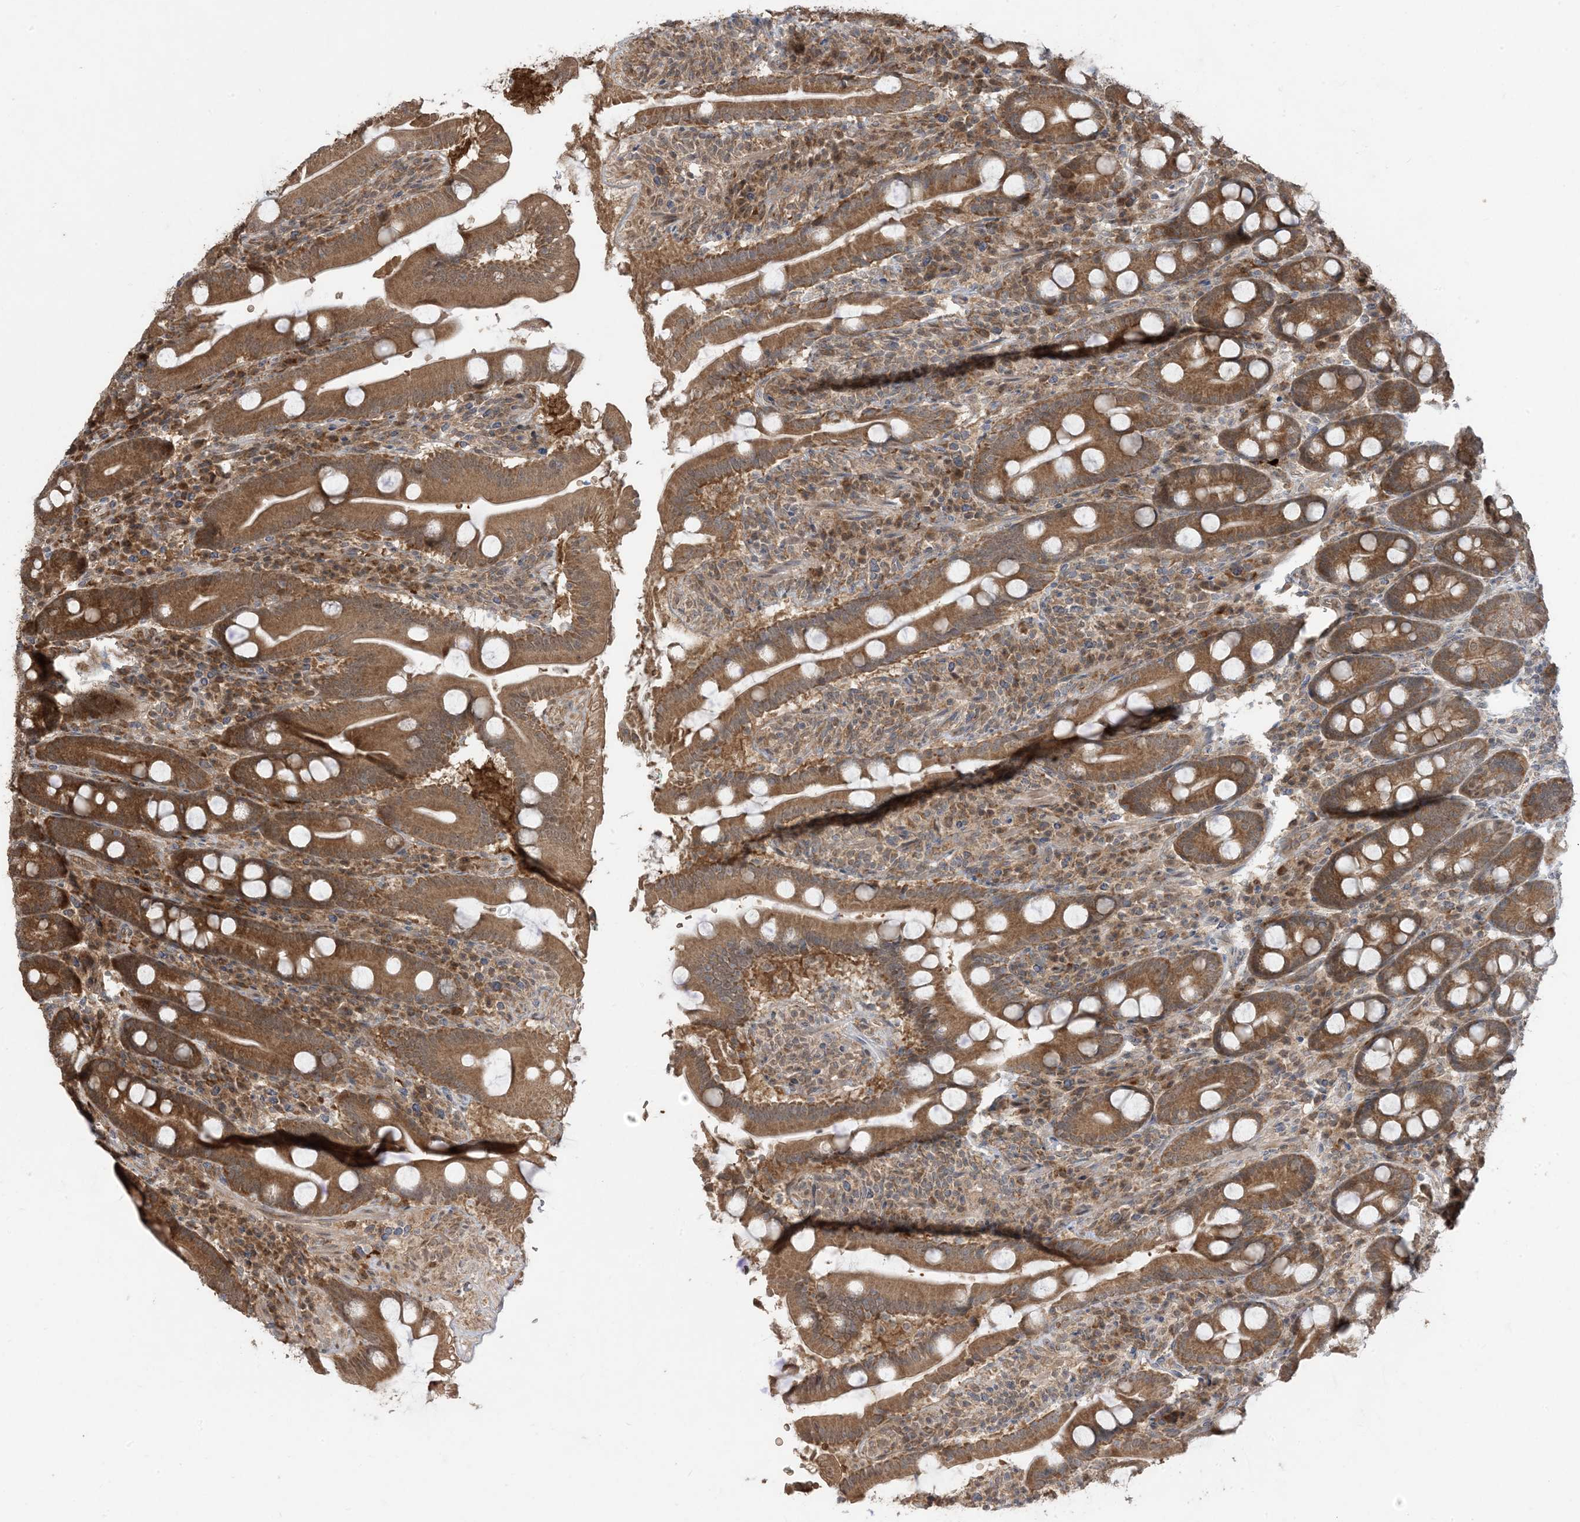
{"staining": {"intensity": "strong", "quantity": ">75%", "location": "cytoplasmic/membranous"}, "tissue": "duodenum", "cell_type": "Glandular cells", "image_type": "normal", "snomed": [{"axis": "morphology", "description": "Normal tissue, NOS"}, {"axis": "topography", "description": "Duodenum"}], "caption": "Duodenum was stained to show a protein in brown. There is high levels of strong cytoplasmic/membranous staining in approximately >75% of glandular cells. The protein is stained brown, and the nuclei are stained in blue (DAB (3,3'-diaminobenzidine) IHC with brightfield microscopy, high magnification).", "gene": "PUSL1", "patient": {"sex": "male", "age": 35}}